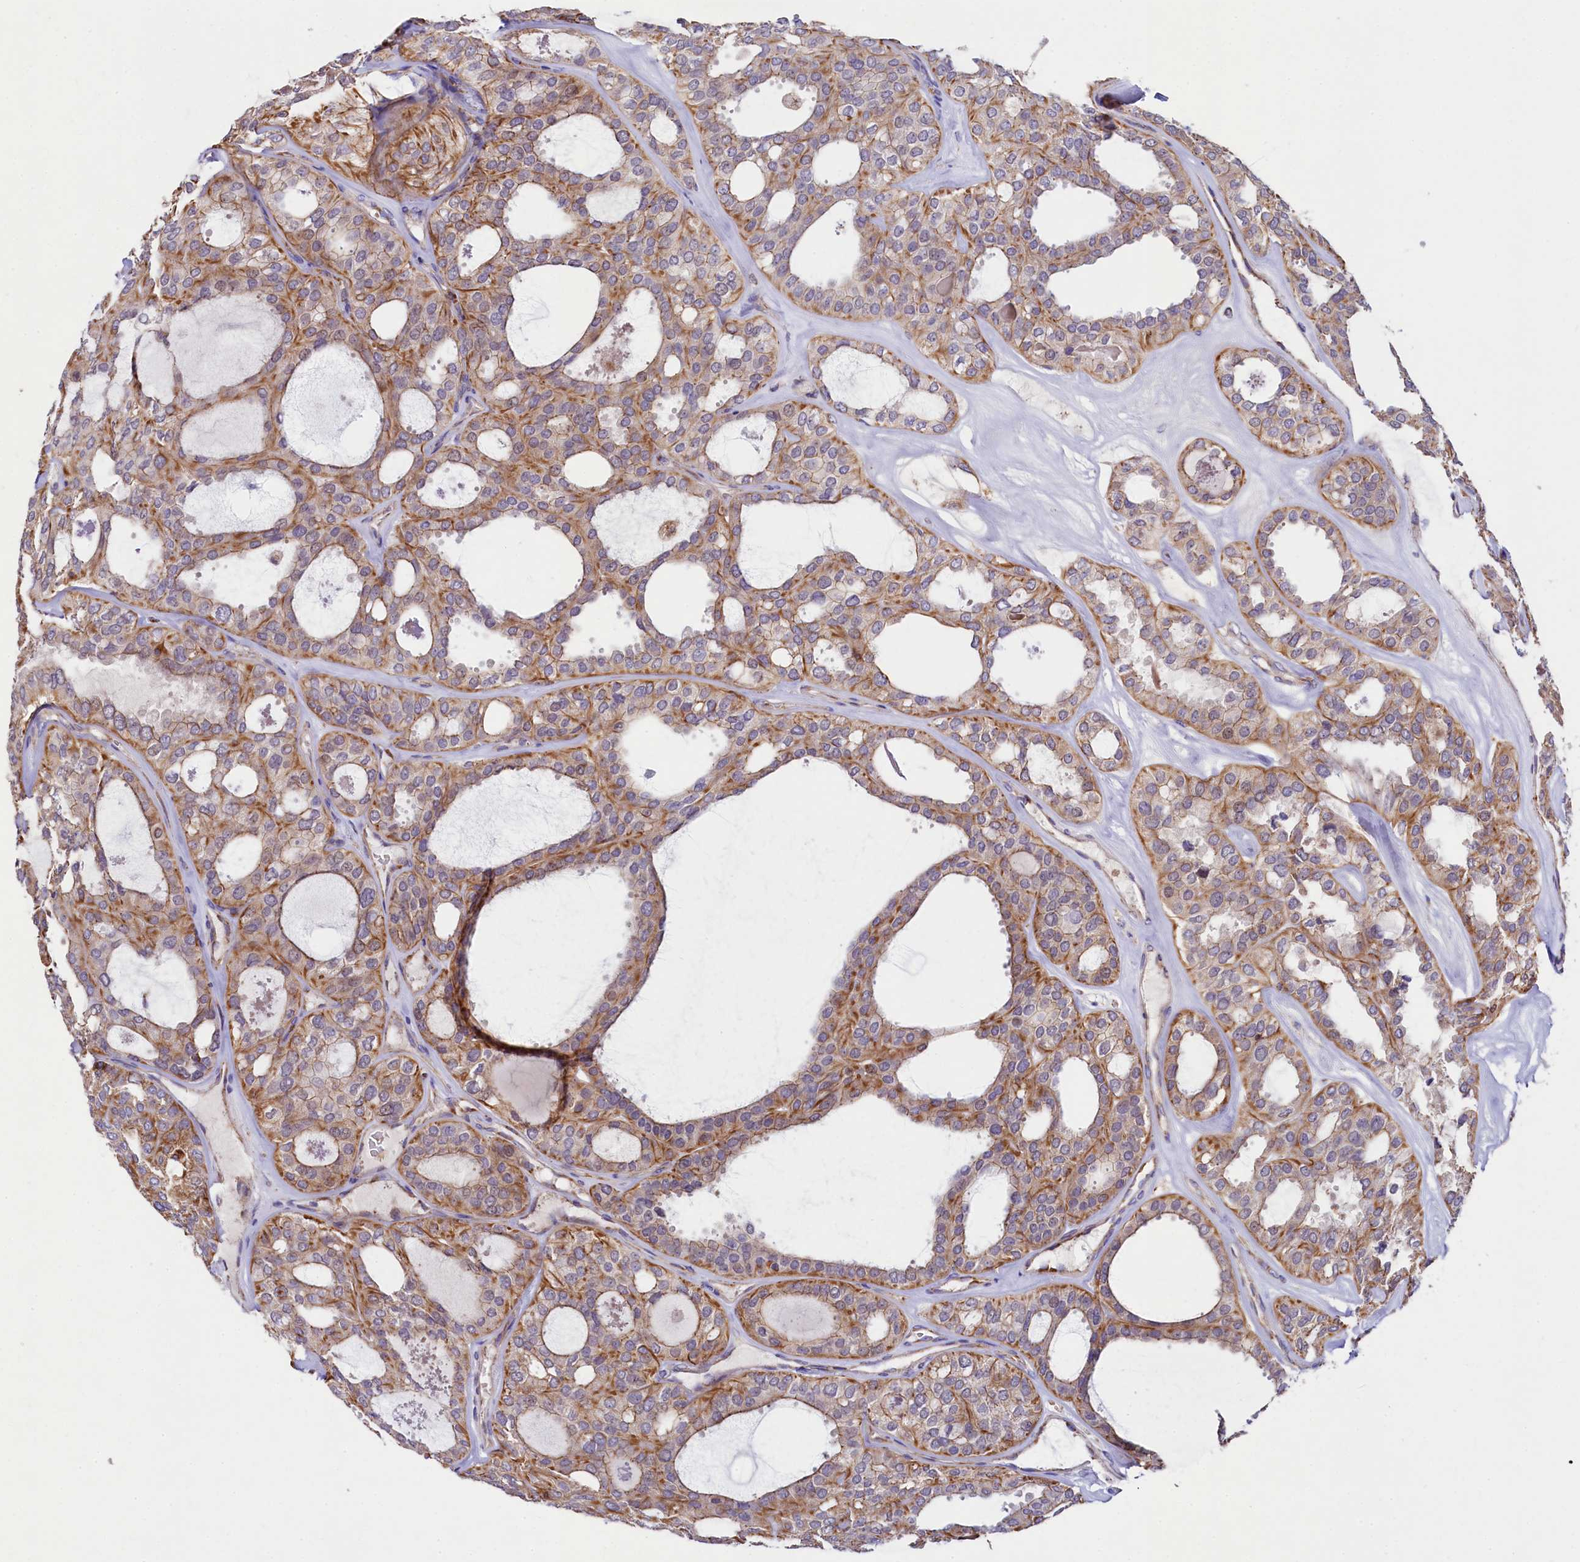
{"staining": {"intensity": "moderate", "quantity": ">75%", "location": "cytoplasmic/membranous"}, "tissue": "thyroid cancer", "cell_type": "Tumor cells", "image_type": "cancer", "snomed": [{"axis": "morphology", "description": "Follicular adenoma carcinoma, NOS"}, {"axis": "topography", "description": "Thyroid gland"}], "caption": "Protein staining displays moderate cytoplasmic/membranous staining in approximately >75% of tumor cells in follicular adenoma carcinoma (thyroid).", "gene": "CLYBL", "patient": {"sex": "male", "age": 75}}